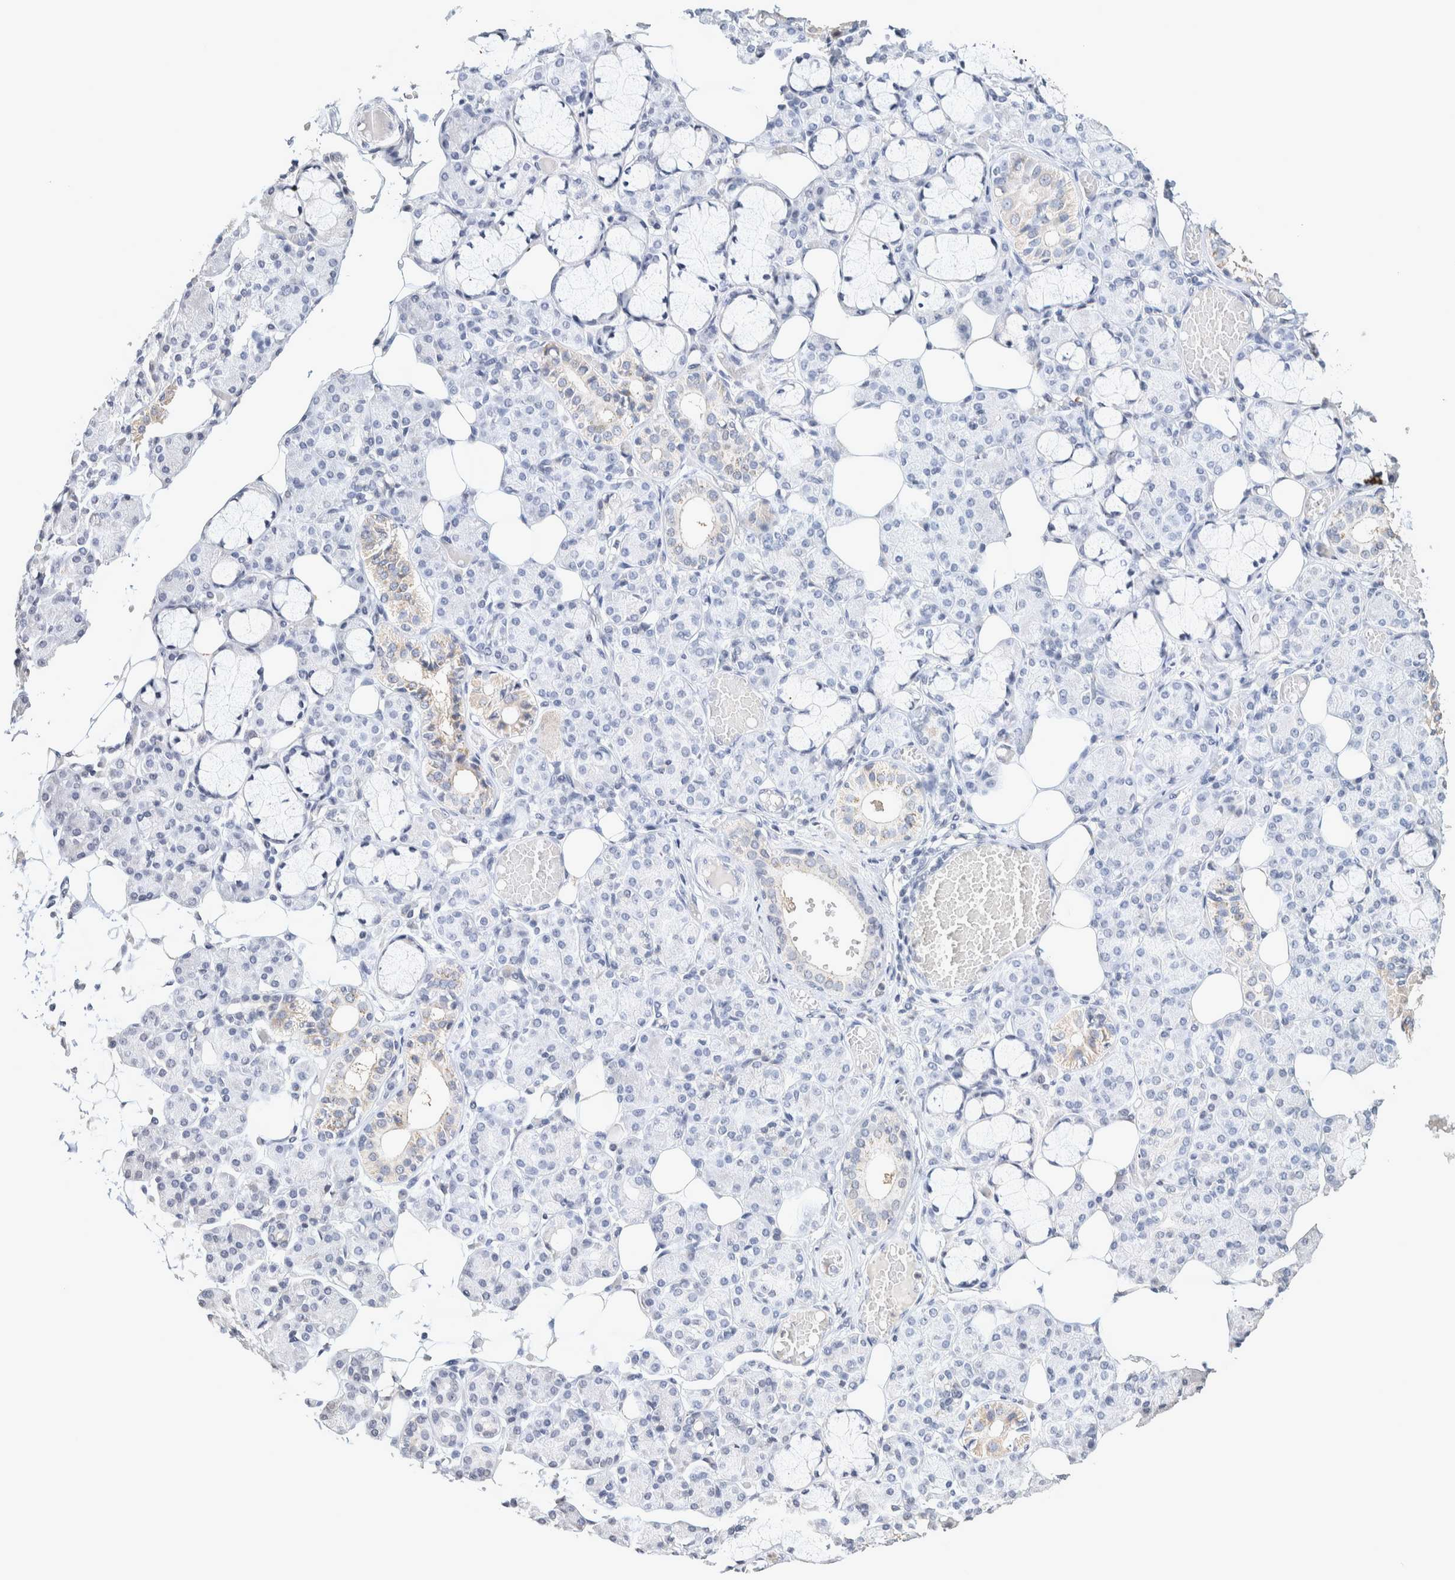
{"staining": {"intensity": "weak", "quantity": "<25%", "location": "cytoplasmic/membranous"}, "tissue": "salivary gland", "cell_type": "Glandular cells", "image_type": "normal", "snomed": [{"axis": "morphology", "description": "Normal tissue, NOS"}, {"axis": "topography", "description": "Salivary gland"}], "caption": "Immunohistochemistry (IHC) of benign salivary gland exhibits no staining in glandular cells.", "gene": "CRAT", "patient": {"sex": "male", "age": 63}}